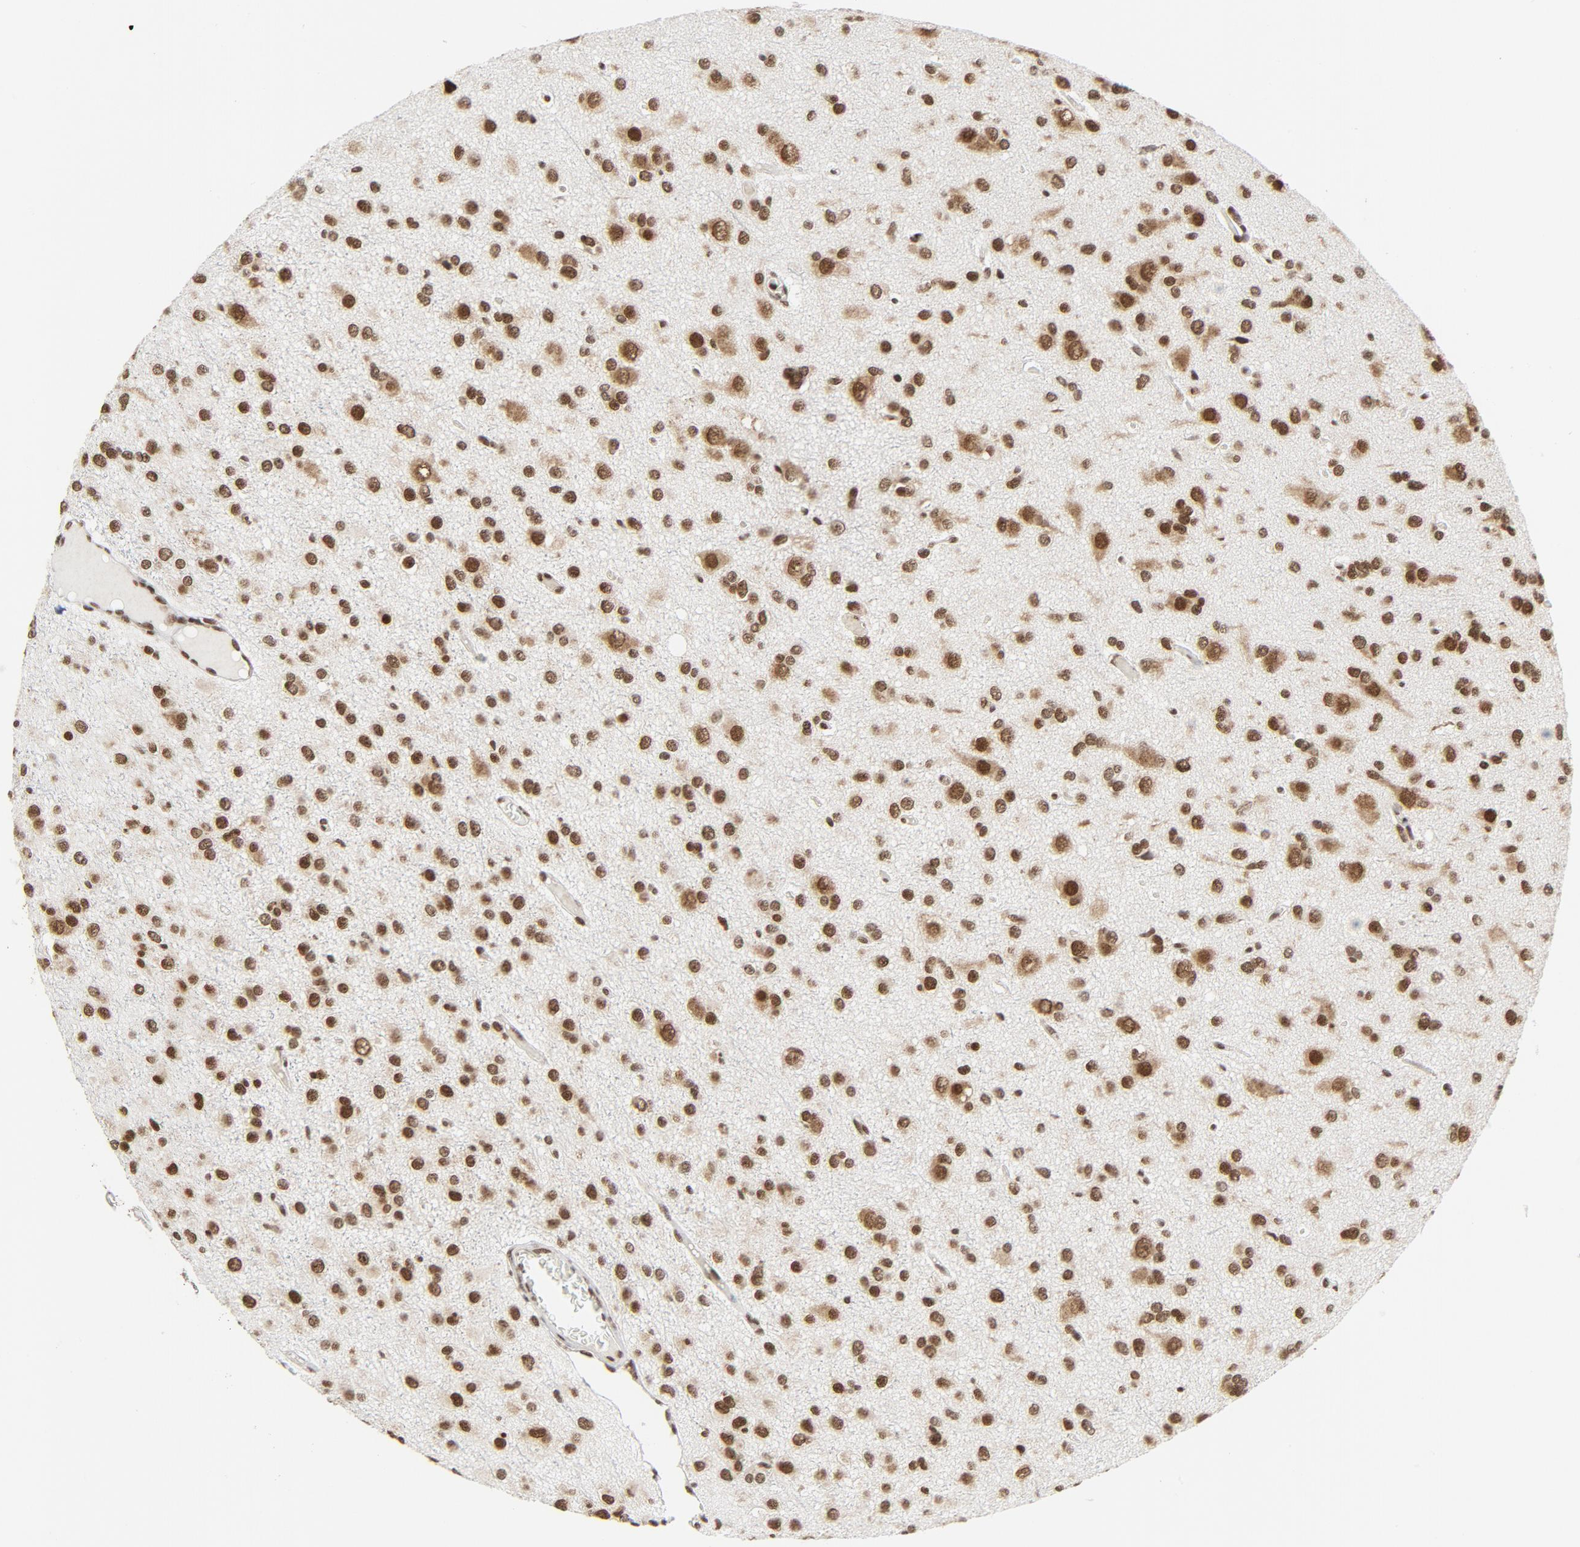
{"staining": {"intensity": "strong", "quantity": ">75%", "location": "nuclear"}, "tissue": "glioma", "cell_type": "Tumor cells", "image_type": "cancer", "snomed": [{"axis": "morphology", "description": "Glioma, malignant, Low grade"}, {"axis": "topography", "description": "Brain"}], "caption": "High-magnification brightfield microscopy of malignant glioma (low-grade) stained with DAB (brown) and counterstained with hematoxylin (blue). tumor cells exhibit strong nuclear staining is present in approximately>75% of cells.", "gene": "ERCC1", "patient": {"sex": "male", "age": 42}}